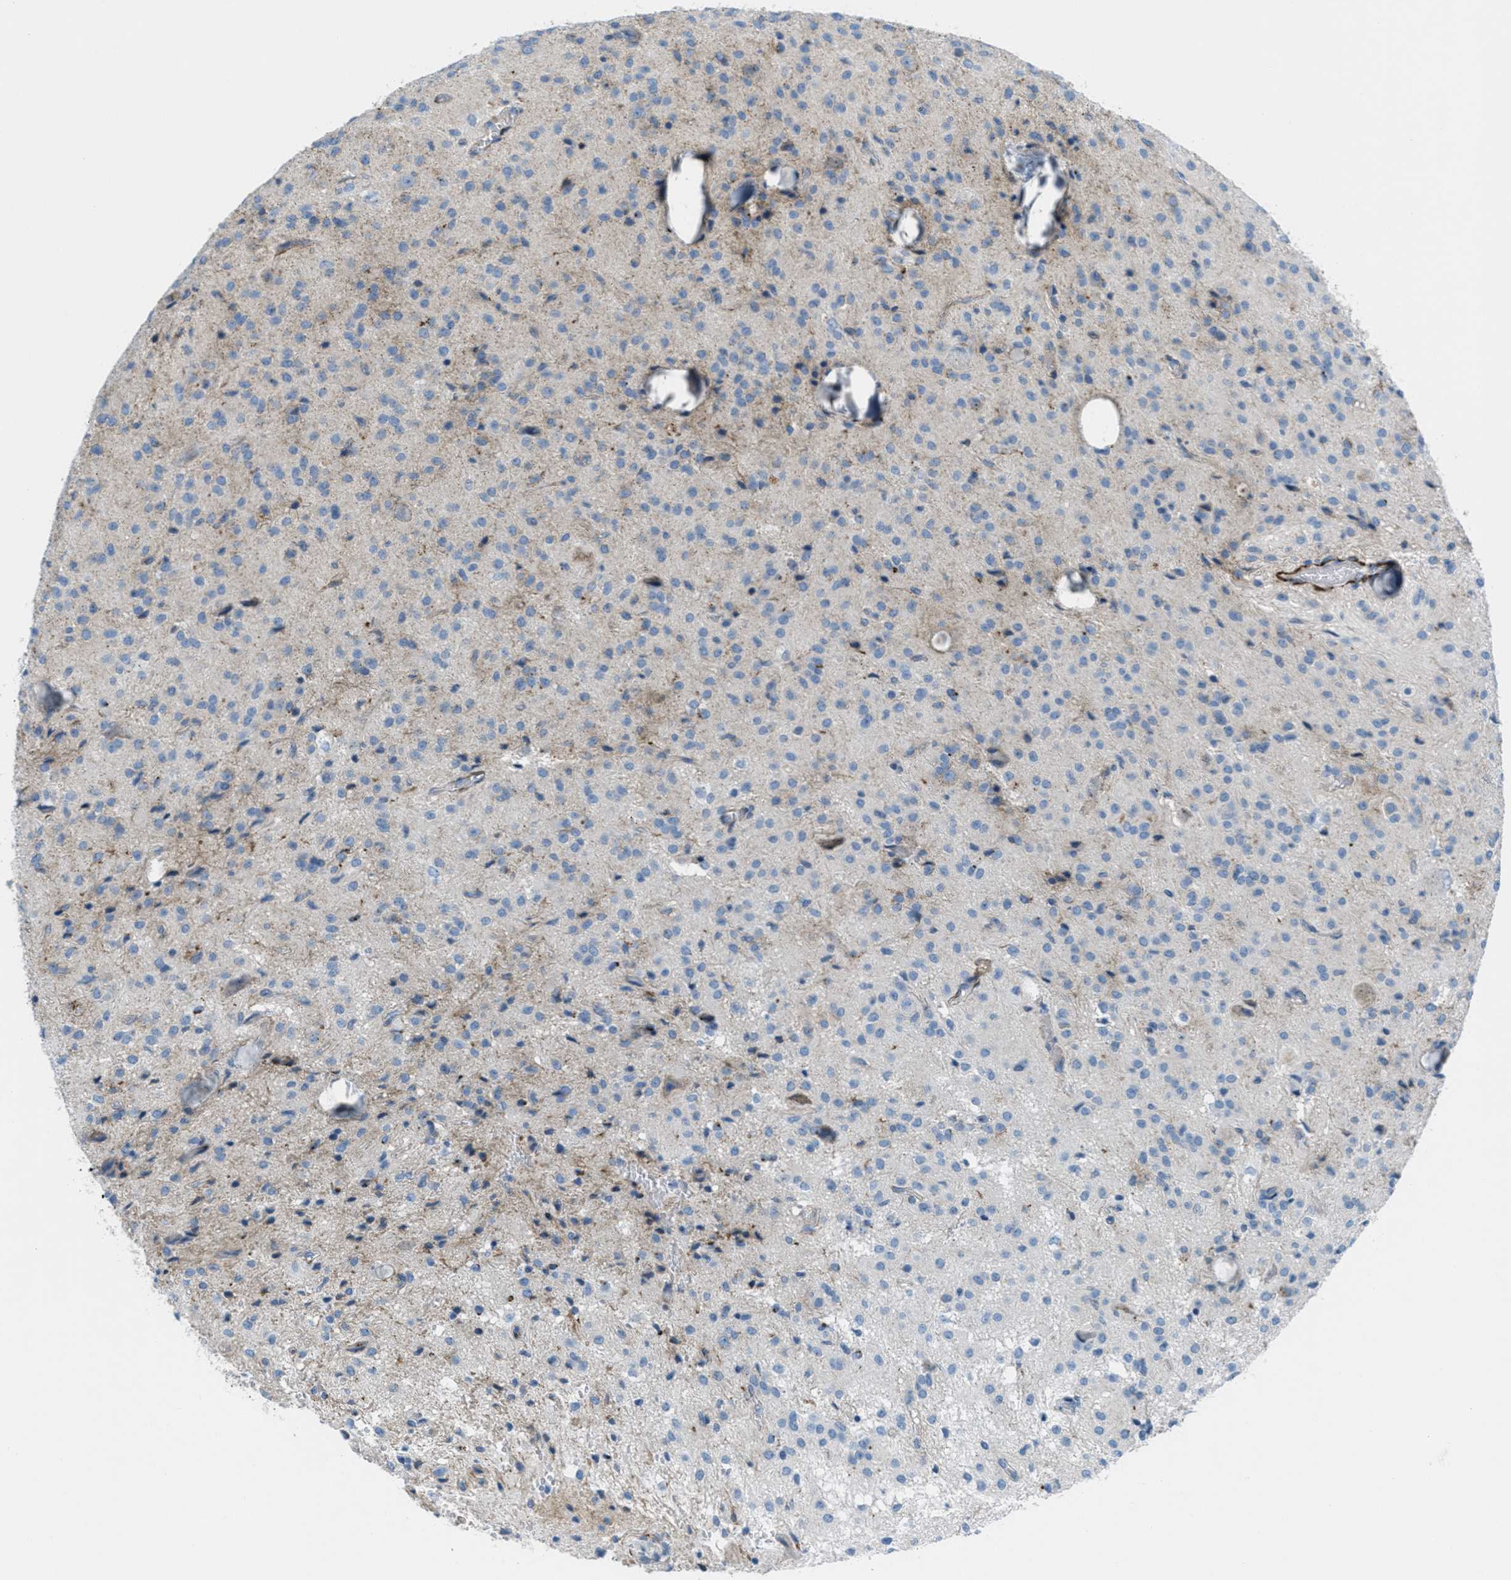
{"staining": {"intensity": "weak", "quantity": "<25%", "location": "cytoplasmic/membranous"}, "tissue": "glioma", "cell_type": "Tumor cells", "image_type": "cancer", "snomed": [{"axis": "morphology", "description": "Glioma, malignant, High grade"}, {"axis": "topography", "description": "Brain"}], "caption": "High power microscopy histopathology image of an immunohistochemistry image of malignant glioma (high-grade), revealing no significant positivity in tumor cells. (DAB immunohistochemistry visualized using brightfield microscopy, high magnification).", "gene": "MFSD13A", "patient": {"sex": "female", "age": 59}}